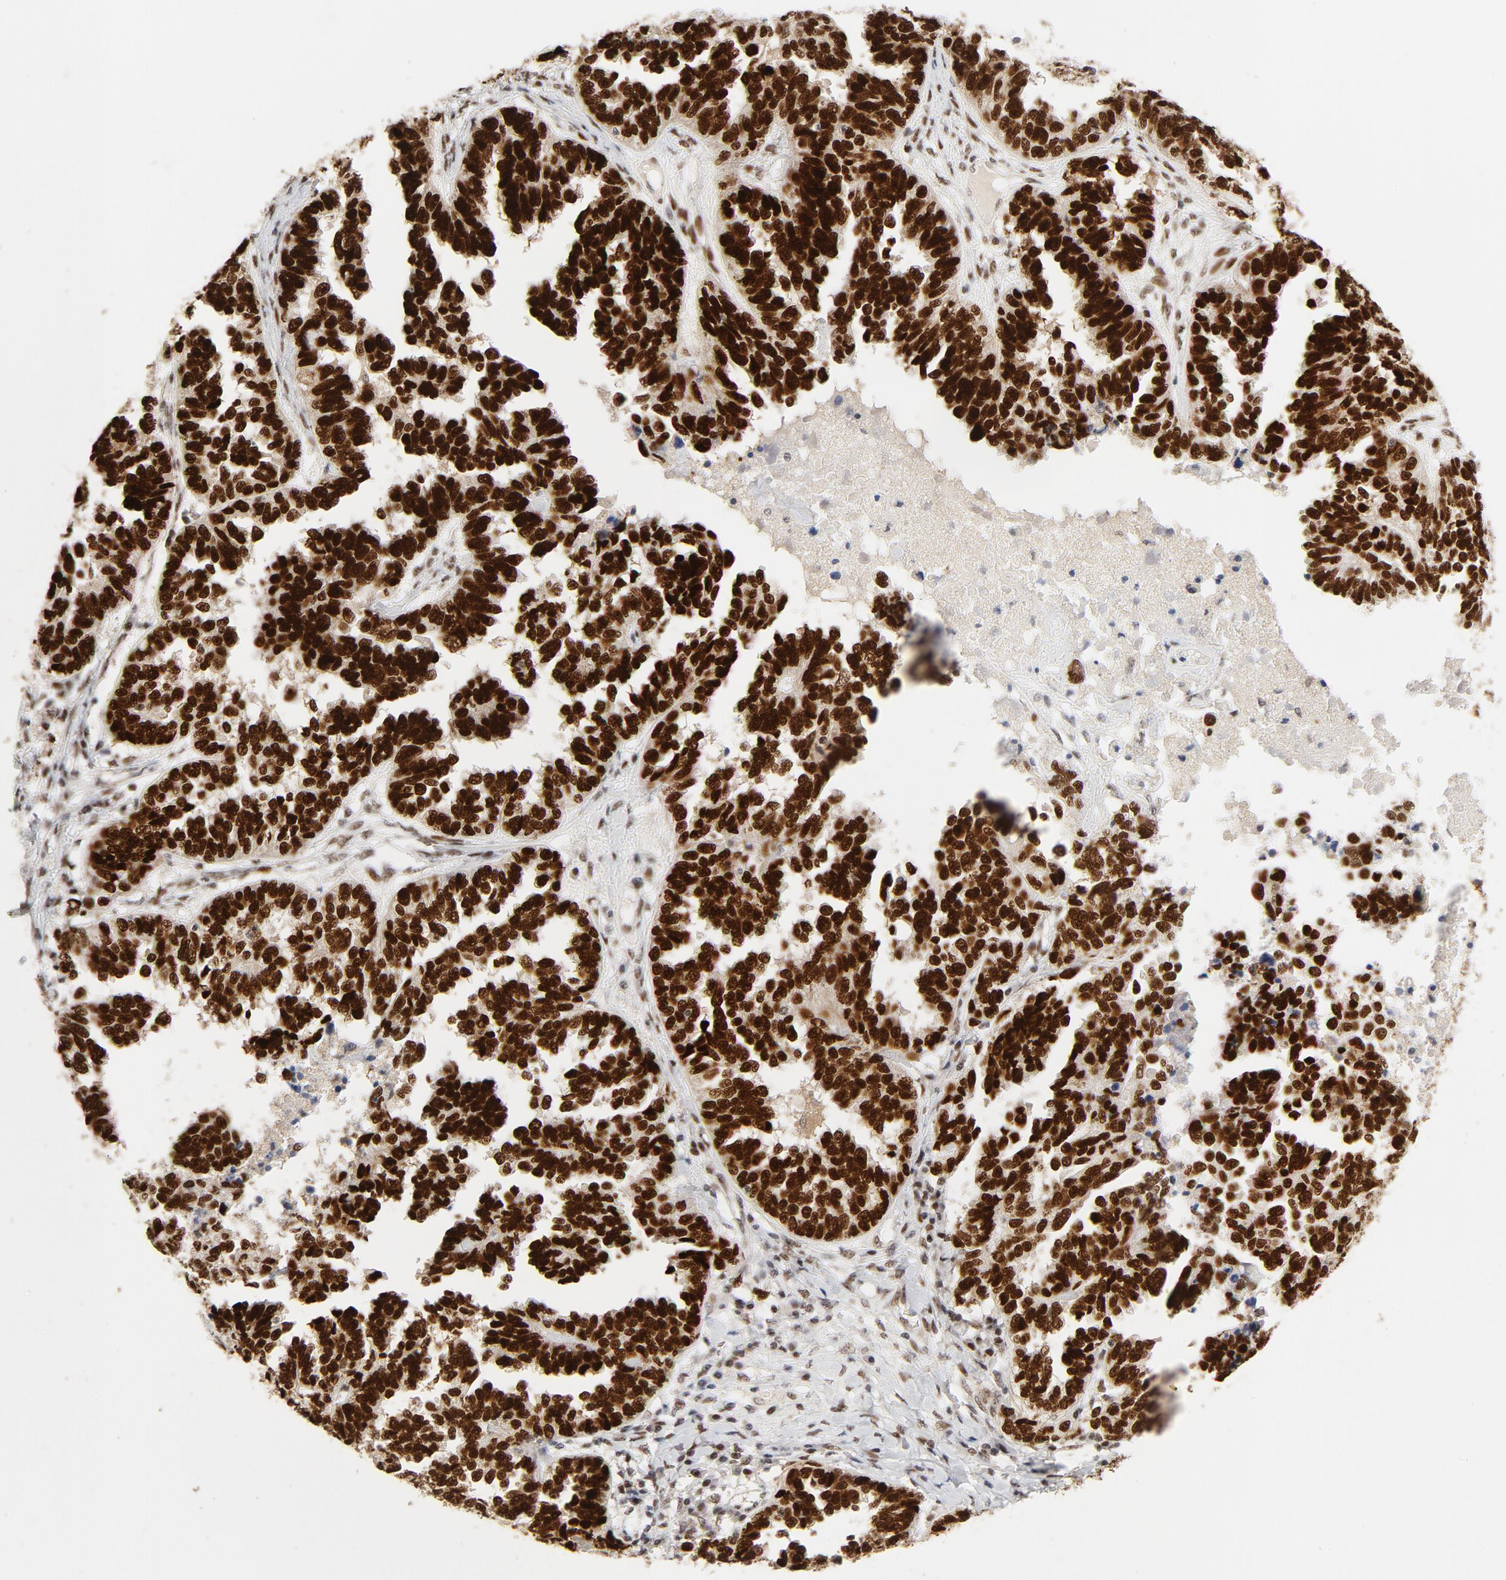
{"staining": {"intensity": "strong", "quantity": ">75%", "location": "nuclear"}, "tissue": "ovarian cancer", "cell_type": "Tumor cells", "image_type": "cancer", "snomed": [{"axis": "morphology", "description": "Cystadenocarcinoma, serous, NOS"}, {"axis": "topography", "description": "Ovary"}], "caption": "A high amount of strong nuclear staining is identified in approximately >75% of tumor cells in serous cystadenocarcinoma (ovarian) tissue. (DAB IHC with brightfield microscopy, high magnification).", "gene": "GTF2I", "patient": {"sex": "female", "age": 82}}